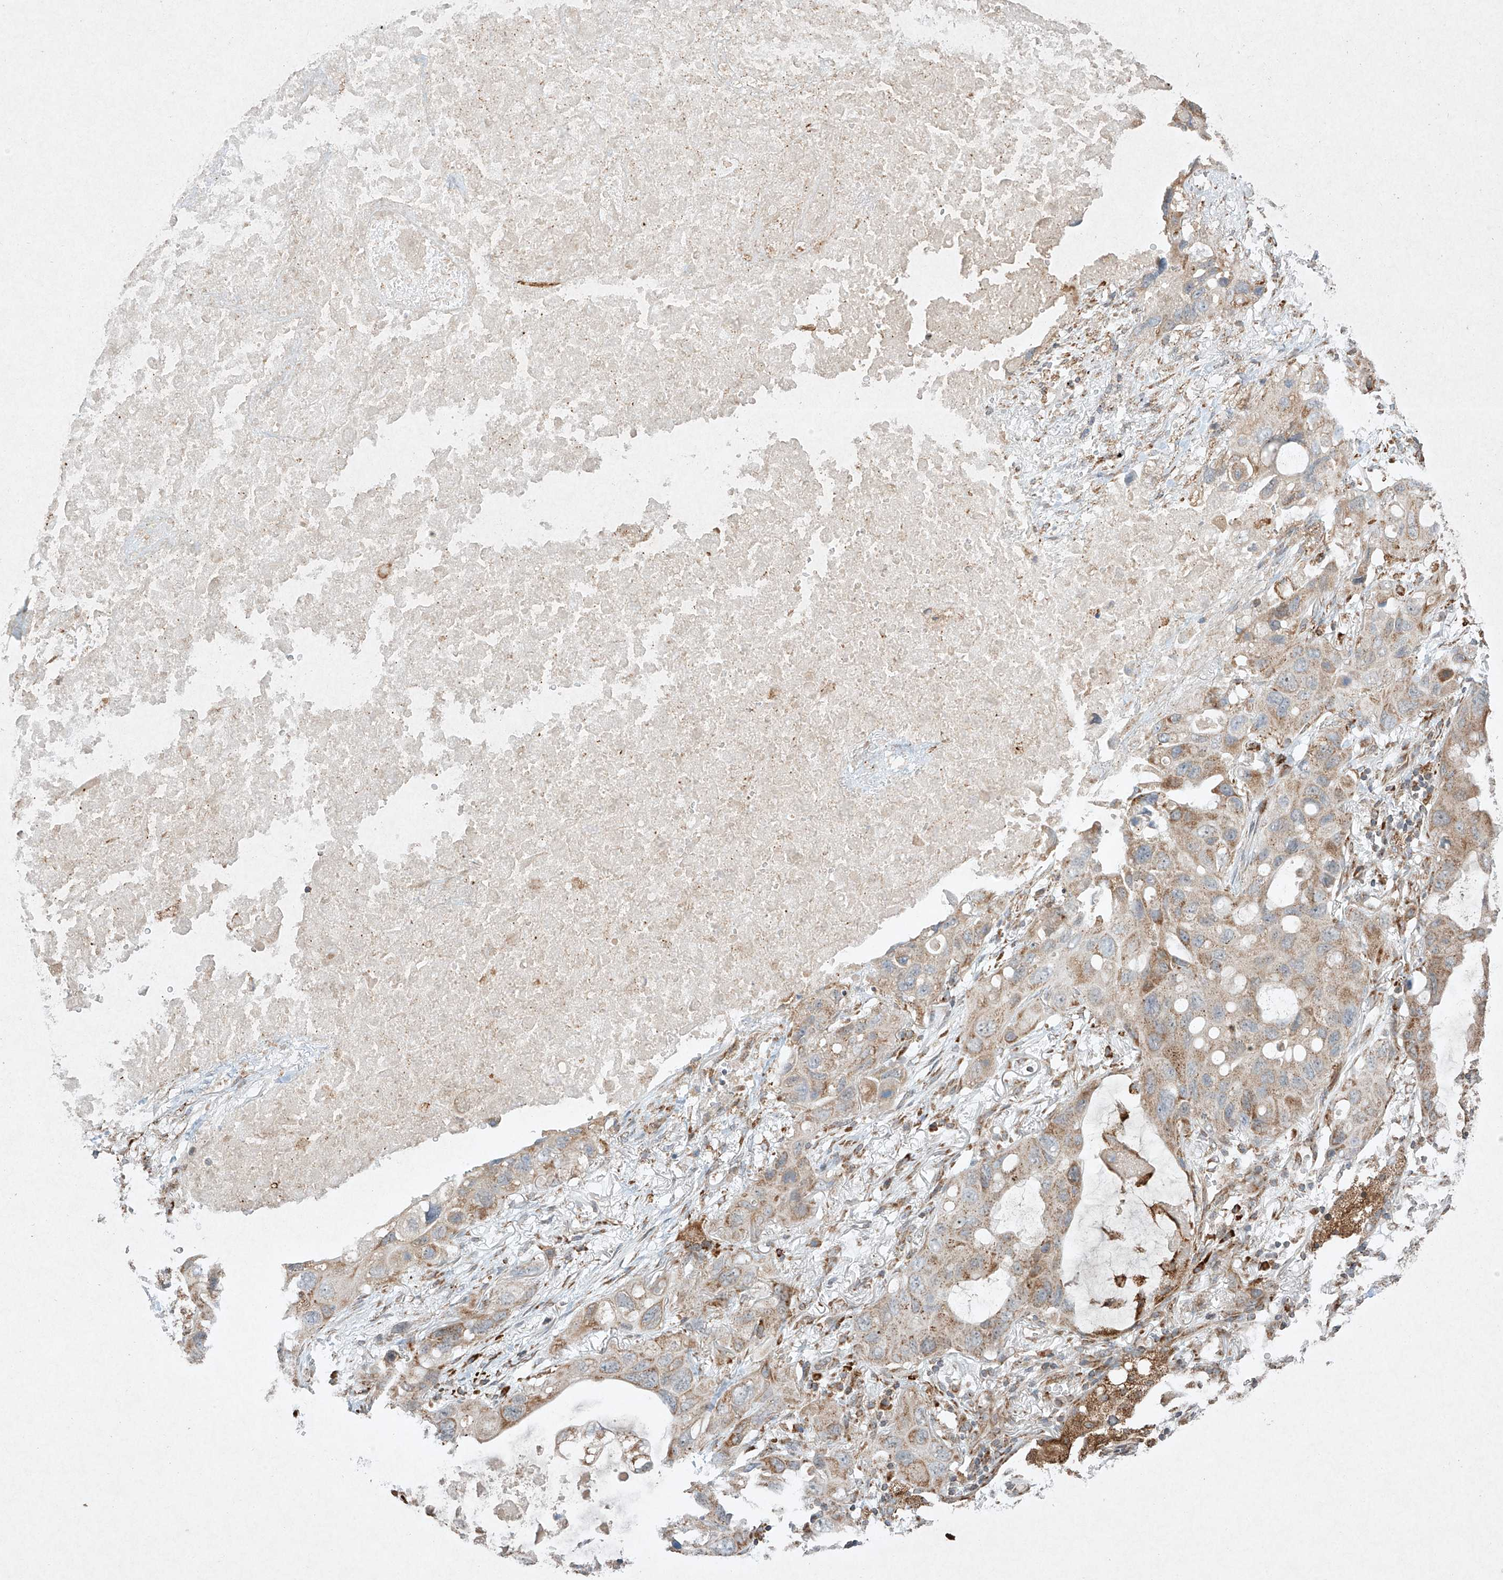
{"staining": {"intensity": "moderate", "quantity": ">75%", "location": "cytoplasmic/membranous"}, "tissue": "lung cancer", "cell_type": "Tumor cells", "image_type": "cancer", "snomed": [{"axis": "morphology", "description": "Squamous cell carcinoma, NOS"}, {"axis": "topography", "description": "Lung"}], "caption": "Immunohistochemistry (IHC) staining of lung cancer (squamous cell carcinoma), which reveals medium levels of moderate cytoplasmic/membranous positivity in about >75% of tumor cells indicating moderate cytoplasmic/membranous protein positivity. The staining was performed using DAB (brown) for protein detection and nuclei were counterstained in hematoxylin (blue).", "gene": "SEMA3B", "patient": {"sex": "female", "age": 73}}